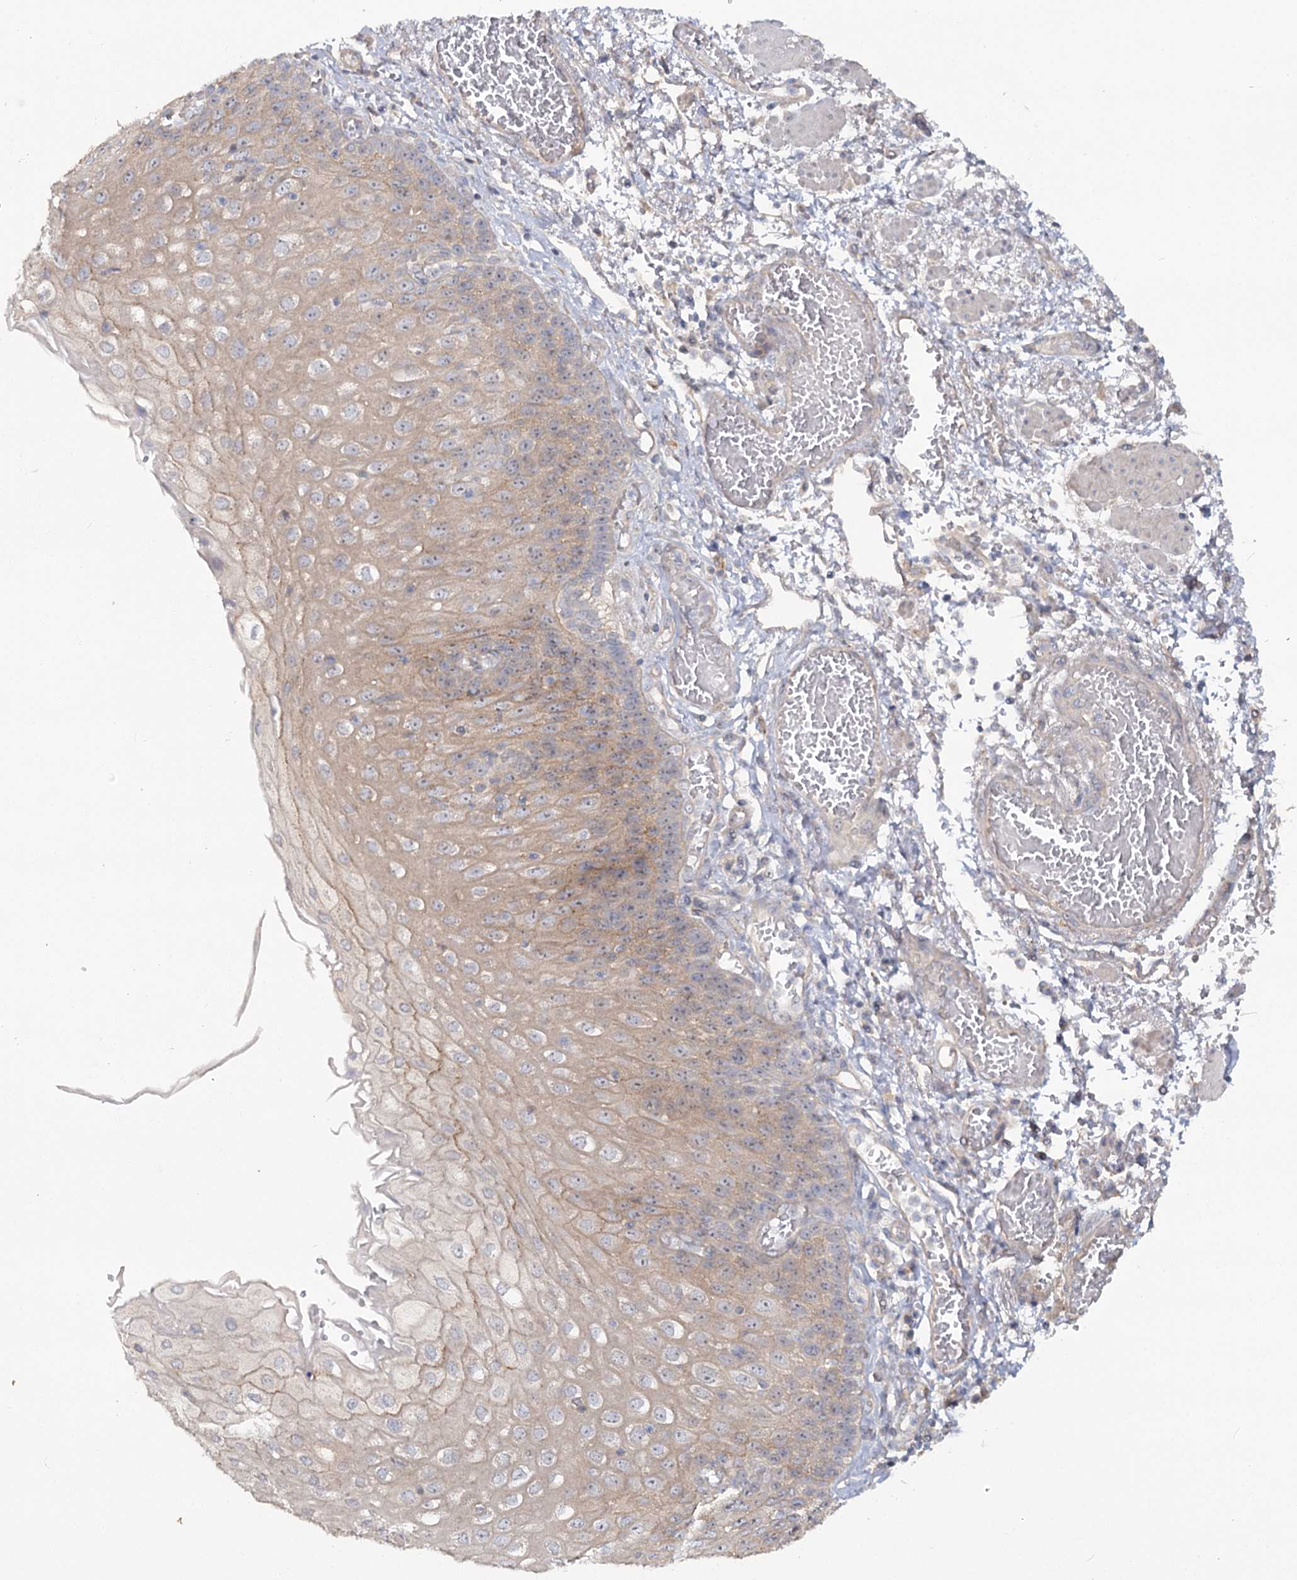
{"staining": {"intensity": "moderate", "quantity": "<25%", "location": "cytoplasmic/membranous"}, "tissue": "esophagus", "cell_type": "Squamous epithelial cells", "image_type": "normal", "snomed": [{"axis": "morphology", "description": "Normal tissue, NOS"}, {"axis": "topography", "description": "Esophagus"}], "caption": "Immunohistochemical staining of unremarkable esophagus displays low levels of moderate cytoplasmic/membranous positivity in about <25% of squamous epithelial cells.", "gene": "ANGPTL5", "patient": {"sex": "male", "age": 81}}